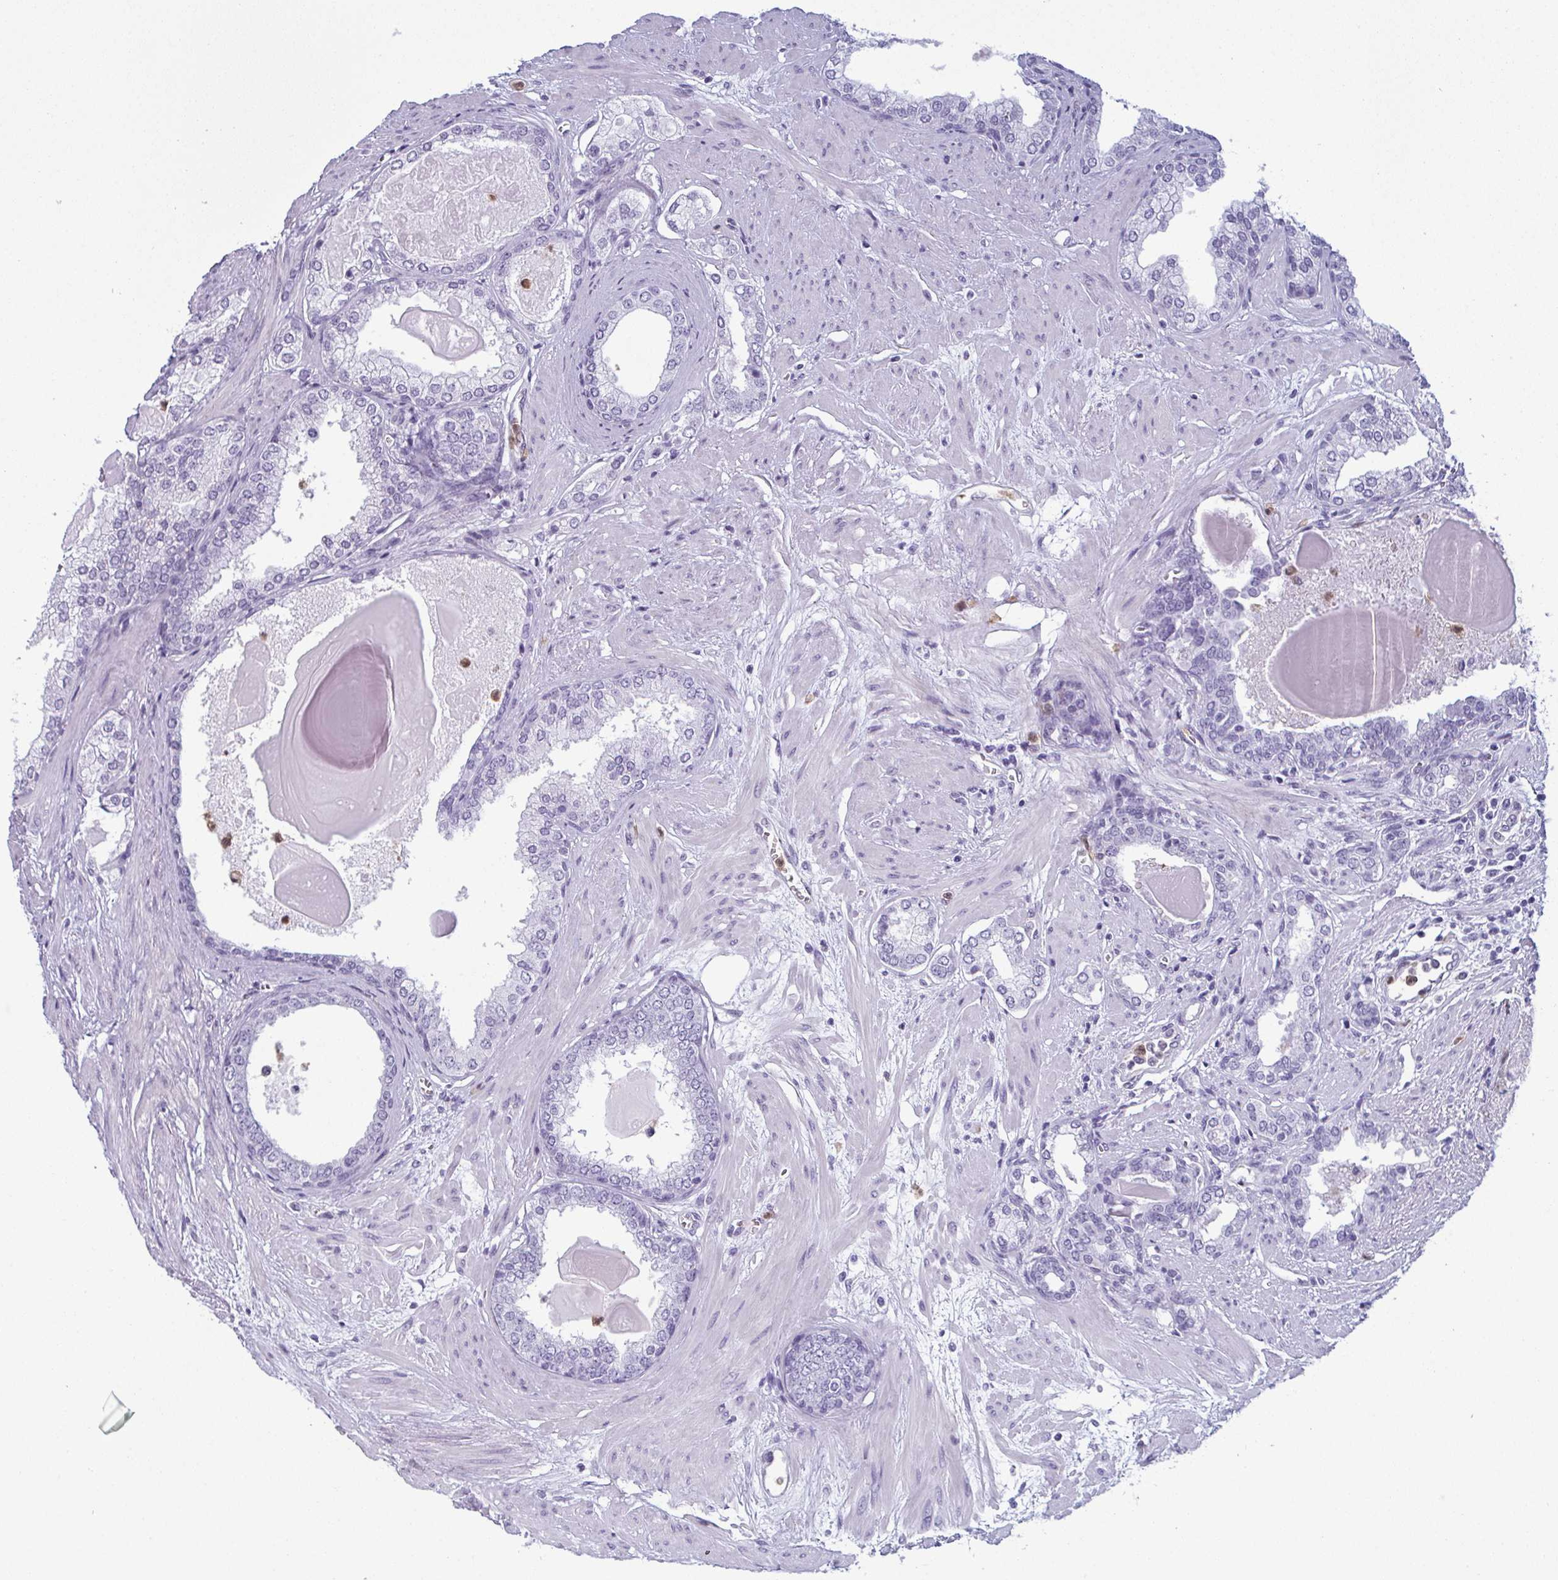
{"staining": {"intensity": "negative", "quantity": "none", "location": "none"}, "tissue": "prostate cancer", "cell_type": "Tumor cells", "image_type": "cancer", "snomed": [{"axis": "morphology", "description": "Adenocarcinoma, Low grade"}, {"axis": "topography", "description": "Prostate"}], "caption": "High power microscopy image of an immunohistochemistry (IHC) histopathology image of adenocarcinoma (low-grade) (prostate), revealing no significant expression in tumor cells.", "gene": "CDA", "patient": {"sex": "male", "age": 64}}